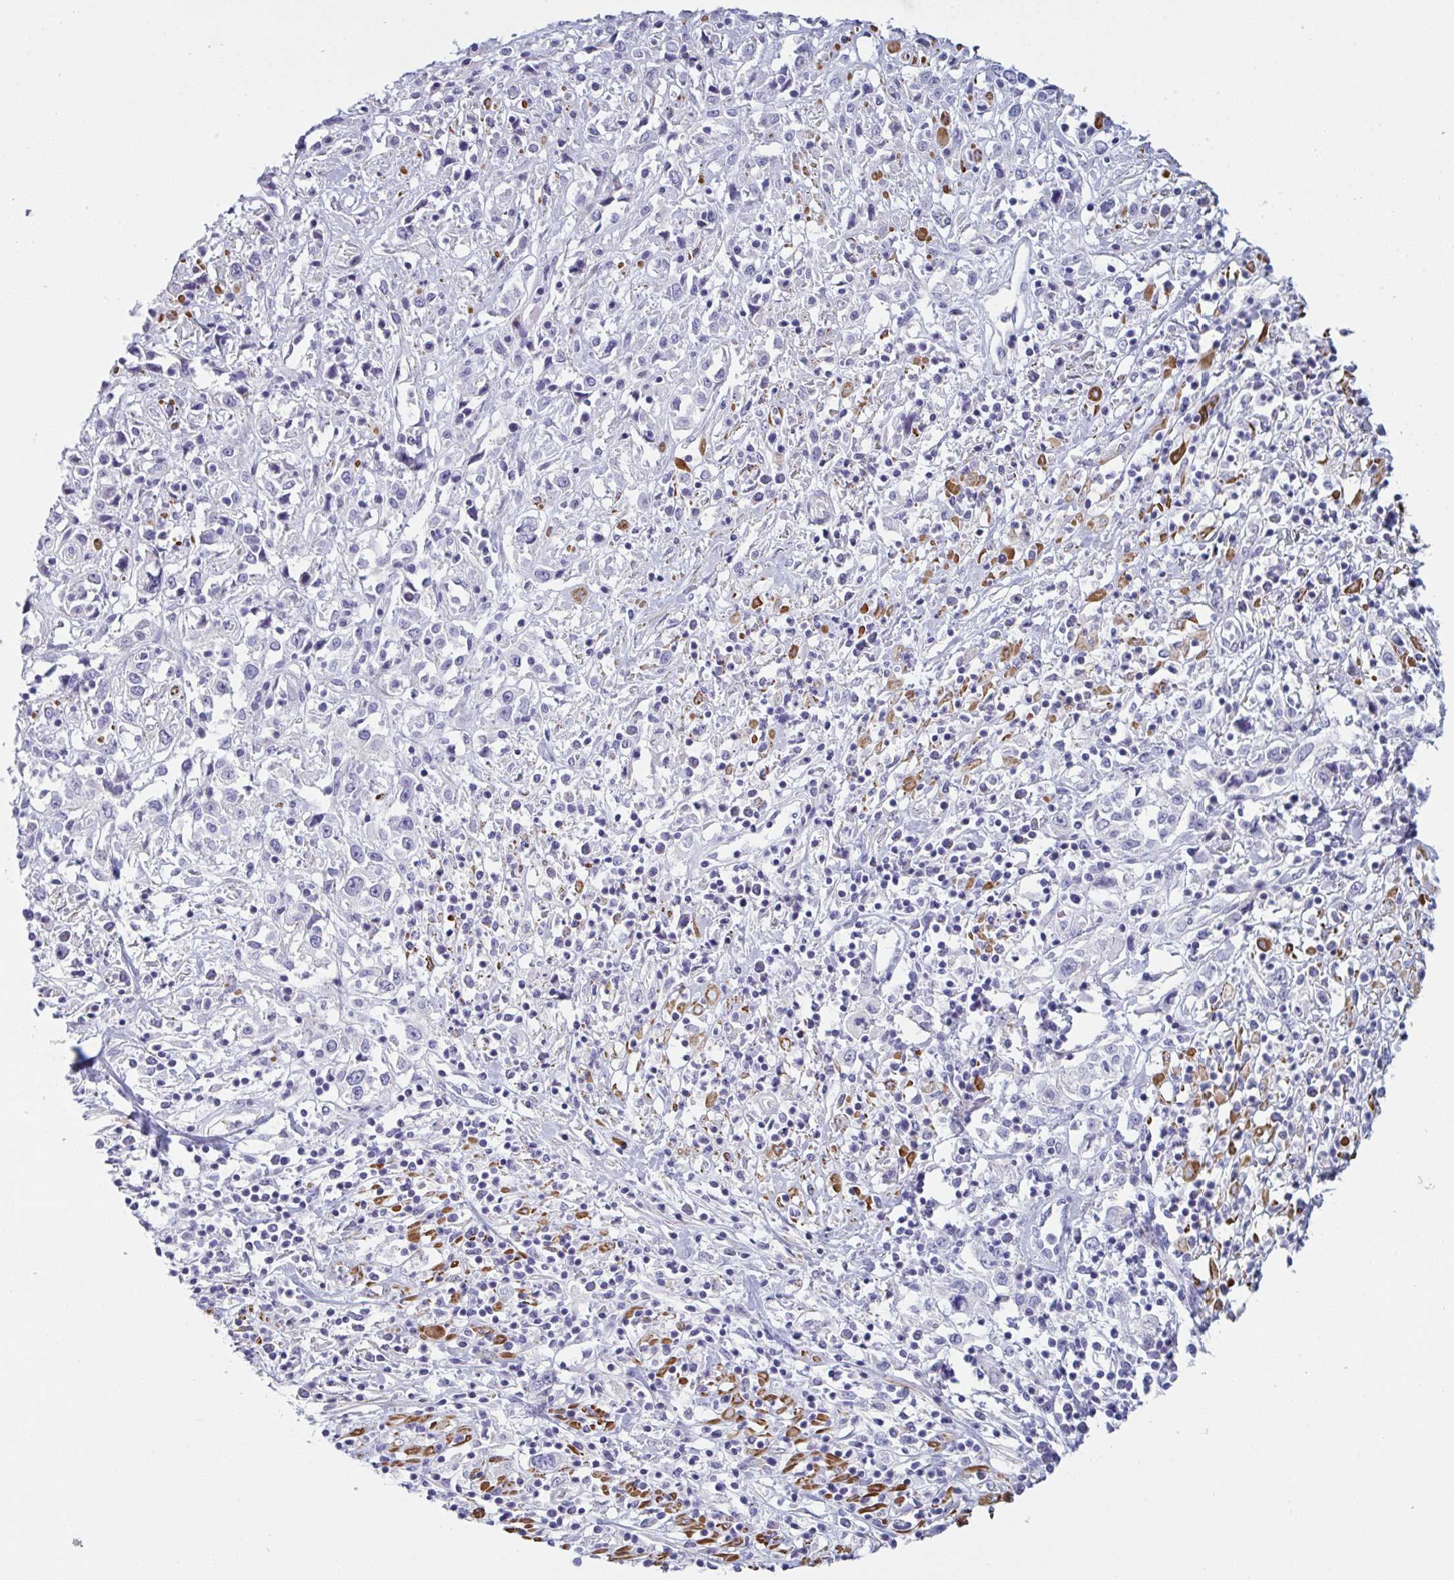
{"staining": {"intensity": "negative", "quantity": "none", "location": "none"}, "tissue": "cervical cancer", "cell_type": "Tumor cells", "image_type": "cancer", "snomed": [{"axis": "morphology", "description": "Adenocarcinoma, NOS"}, {"axis": "topography", "description": "Cervix"}], "caption": "Immunohistochemistry micrograph of neoplastic tissue: human cervical adenocarcinoma stained with DAB (3,3'-diaminobenzidine) exhibits no significant protein staining in tumor cells. (DAB IHC with hematoxylin counter stain).", "gene": "OR5P3", "patient": {"sex": "female", "age": 40}}